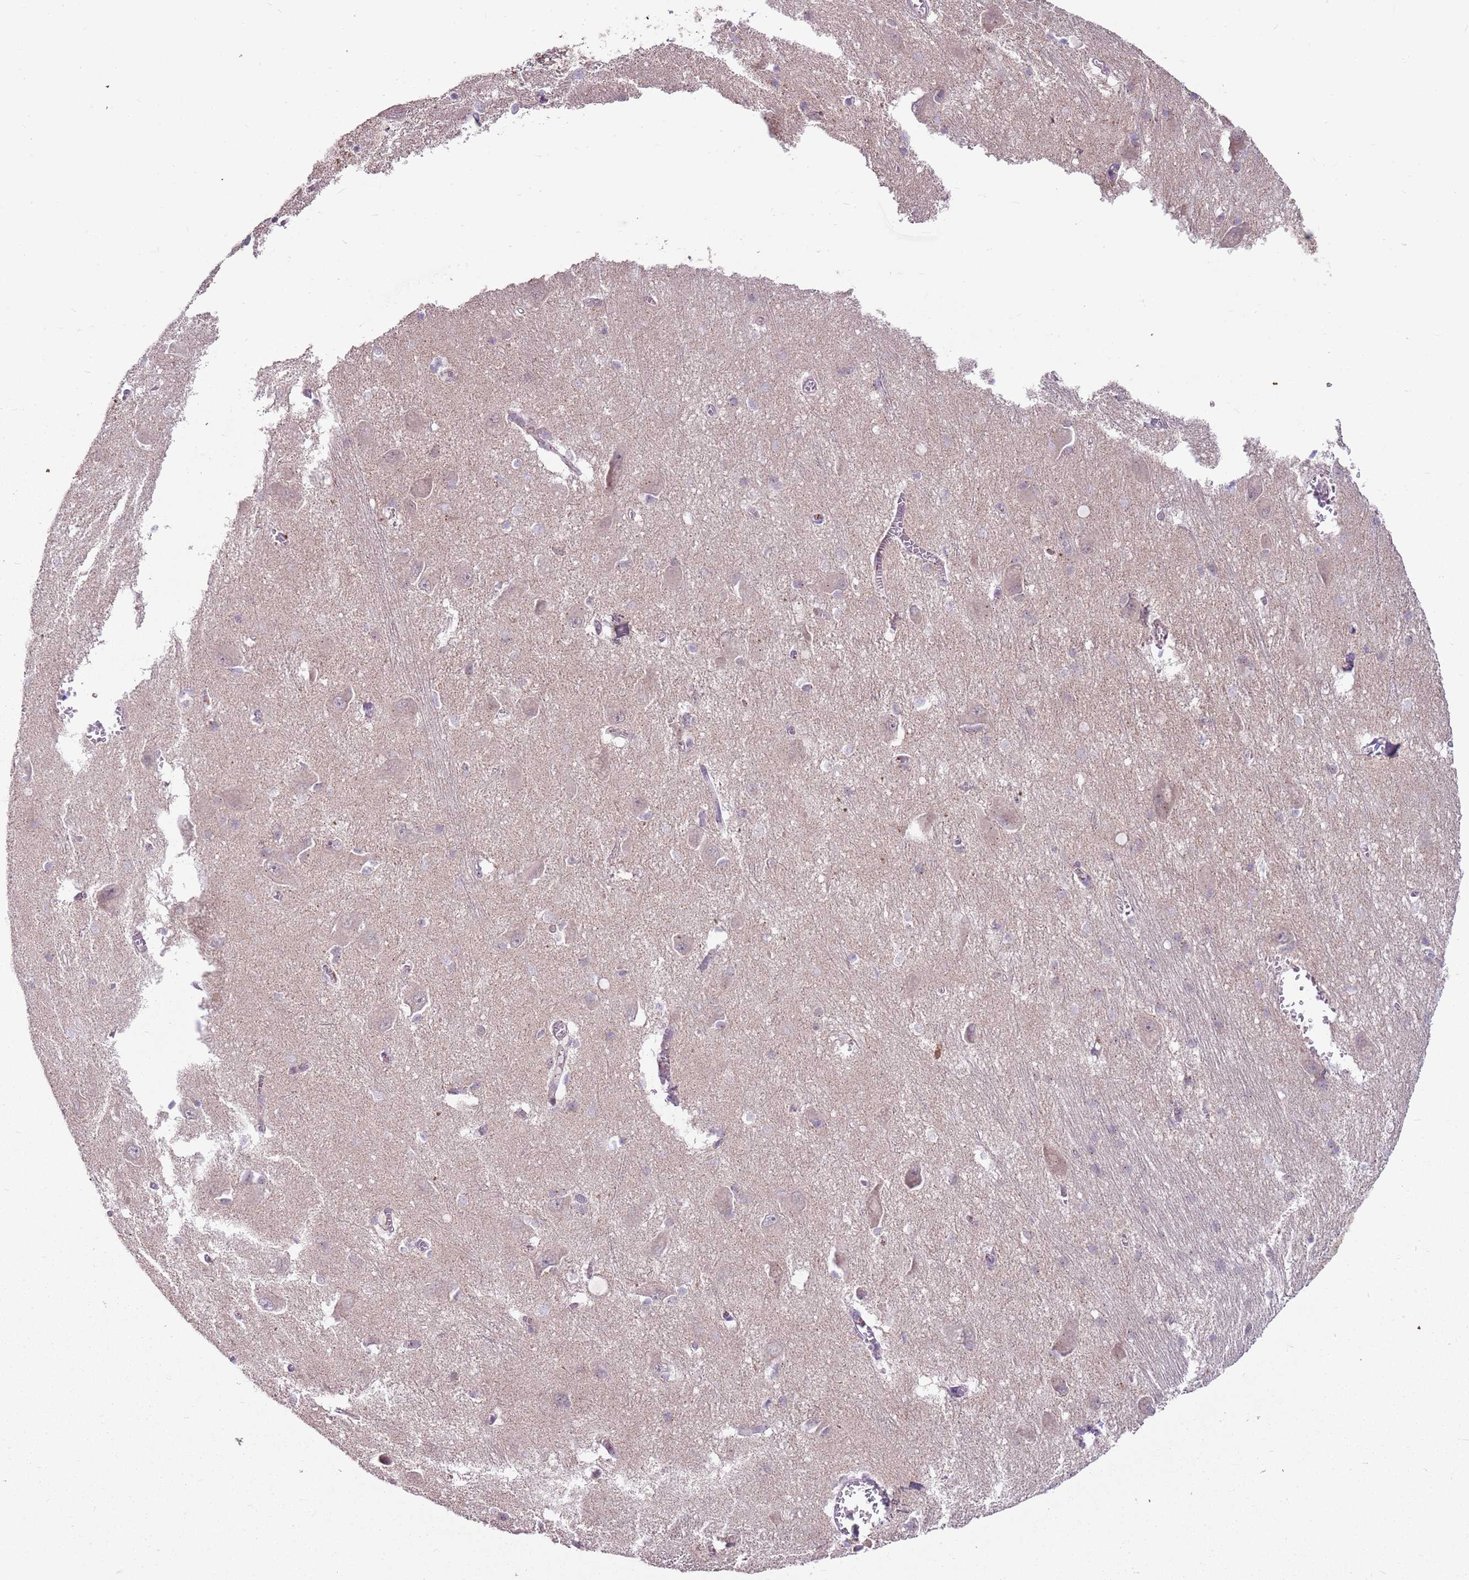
{"staining": {"intensity": "weak", "quantity": "<25%", "location": "cytoplasmic/membranous"}, "tissue": "caudate", "cell_type": "Glial cells", "image_type": "normal", "snomed": [{"axis": "morphology", "description": "Normal tissue, NOS"}, {"axis": "topography", "description": "Lateral ventricle wall"}], "caption": "This is a micrograph of IHC staining of normal caudate, which shows no expression in glial cells. (Brightfield microscopy of DAB immunohistochemistry at high magnification).", "gene": "SPATA31D1", "patient": {"sex": "male", "age": 37}}